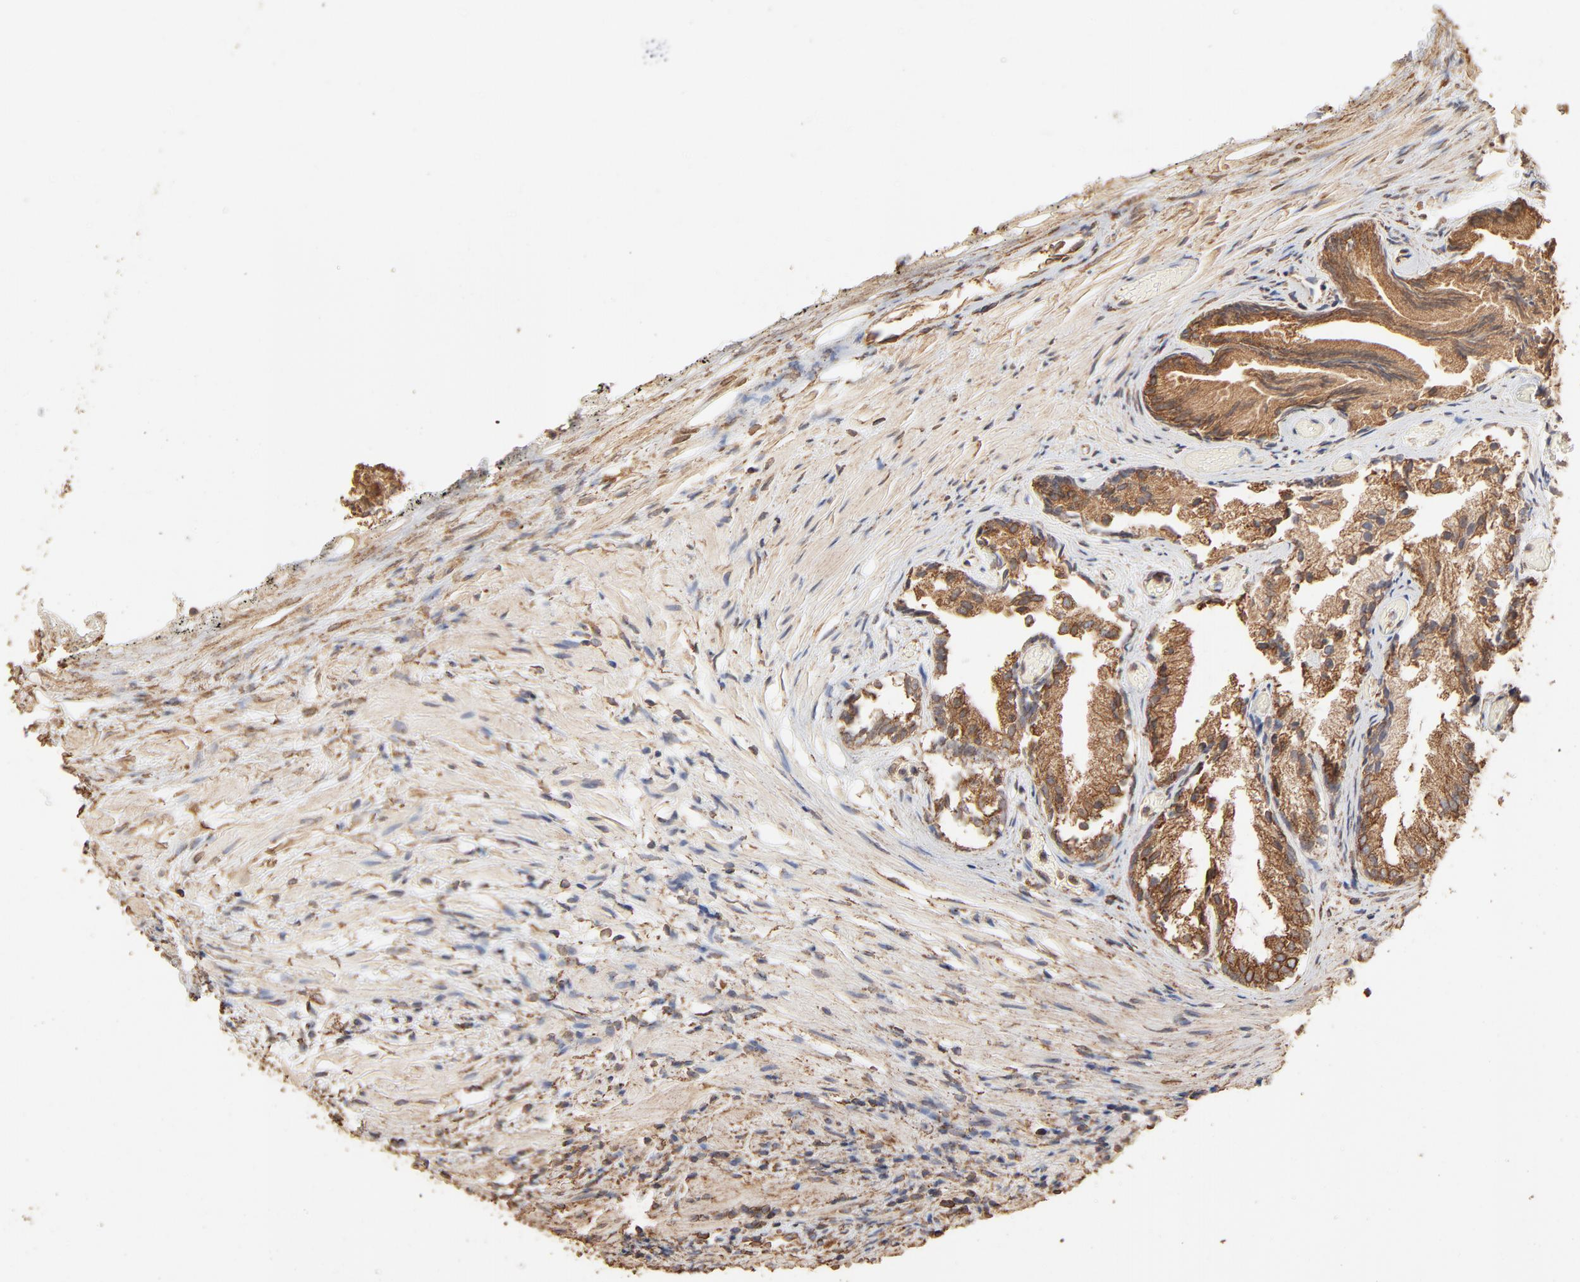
{"staining": {"intensity": "moderate", "quantity": ">75%", "location": "cytoplasmic/membranous"}, "tissue": "prostate", "cell_type": "Glandular cells", "image_type": "normal", "snomed": [{"axis": "morphology", "description": "Normal tissue, NOS"}, {"axis": "topography", "description": "Prostate"}], "caption": "This histopathology image reveals immunohistochemistry (IHC) staining of normal prostate, with medium moderate cytoplasmic/membranous staining in approximately >75% of glandular cells.", "gene": "PDIA3", "patient": {"sex": "male", "age": 76}}